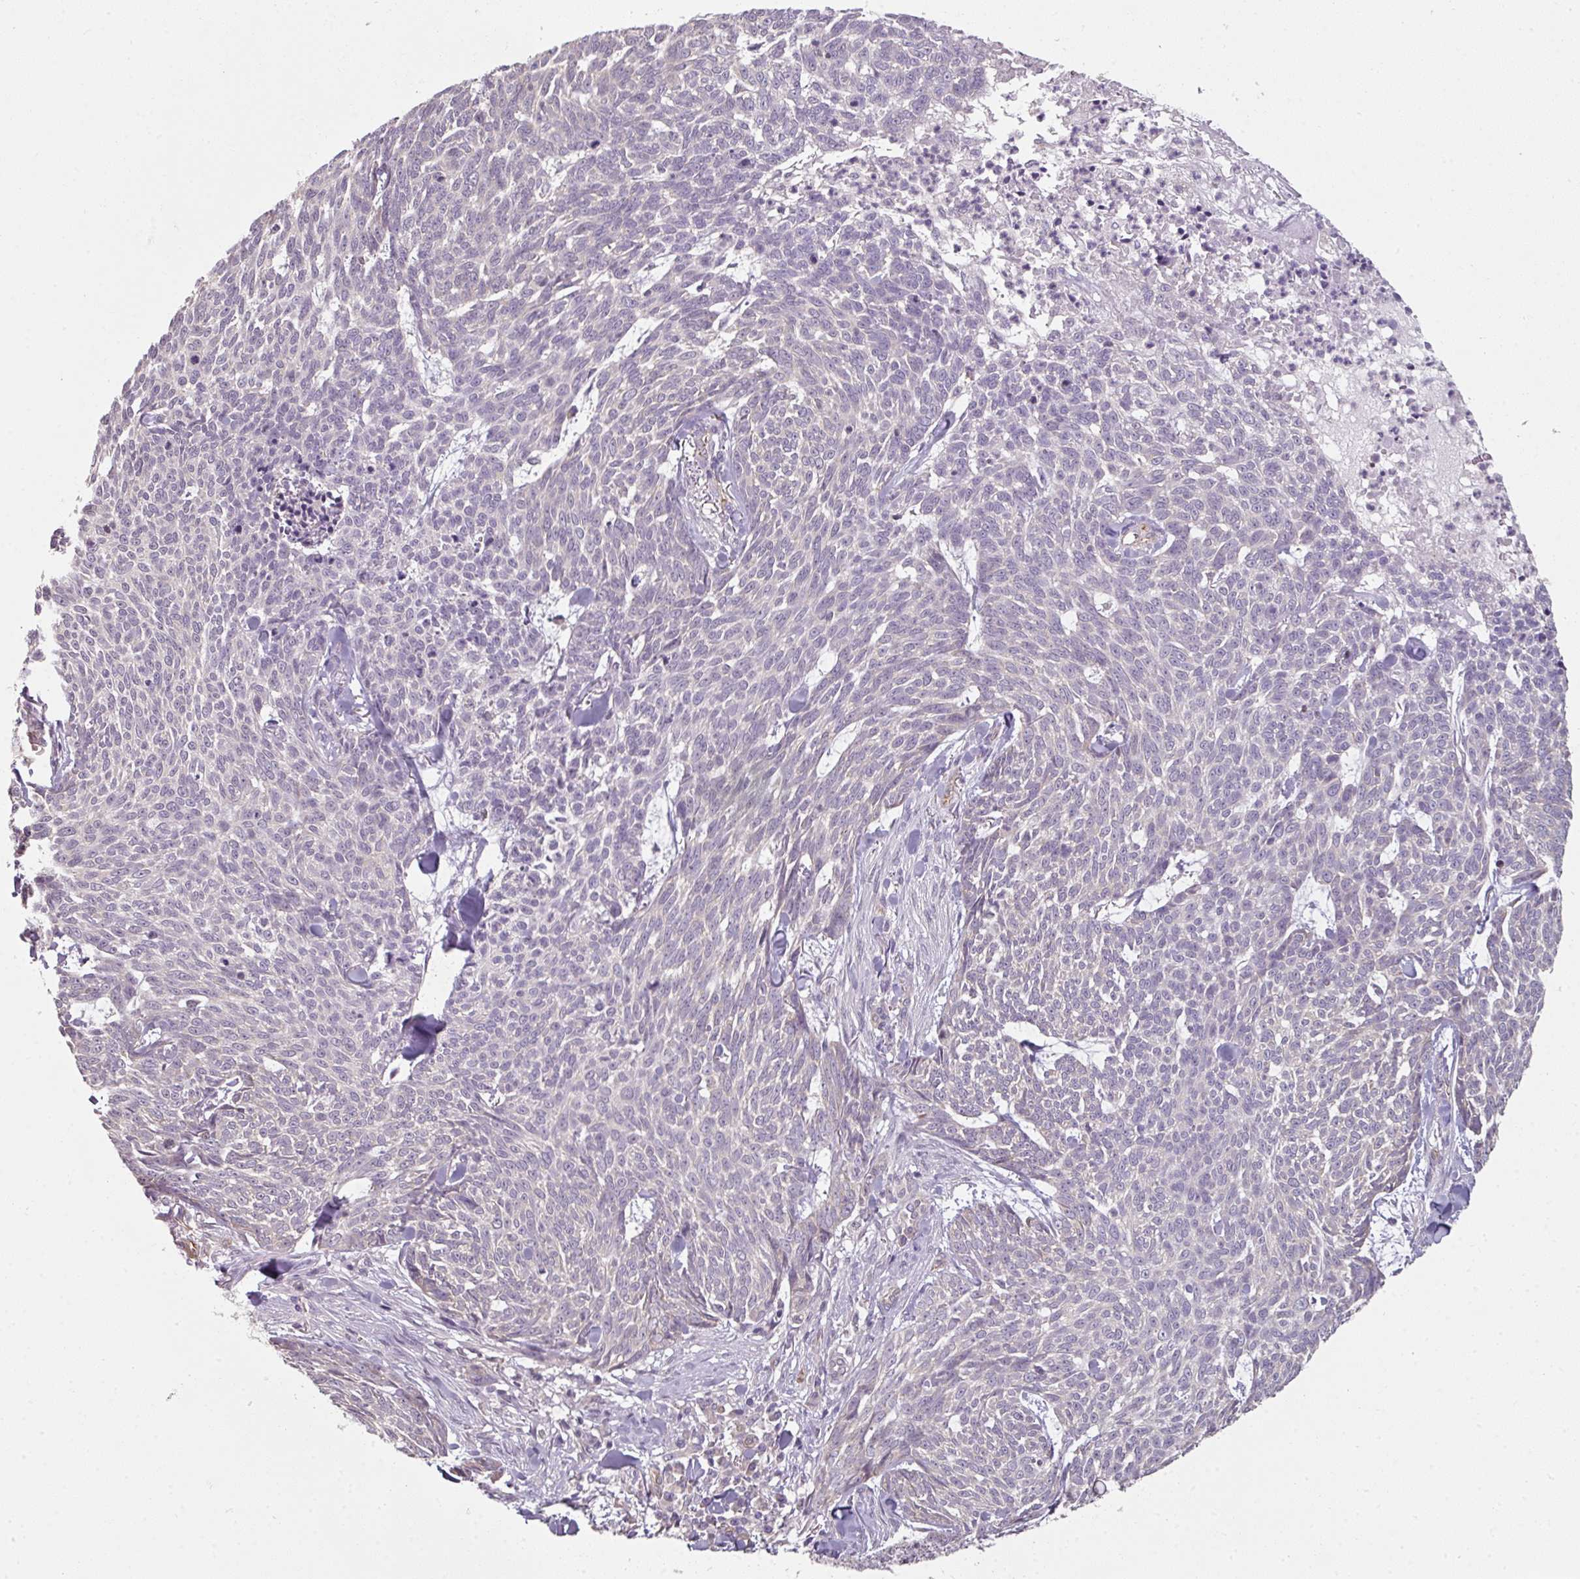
{"staining": {"intensity": "negative", "quantity": "none", "location": "none"}, "tissue": "skin cancer", "cell_type": "Tumor cells", "image_type": "cancer", "snomed": [{"axis": "morphology", "description": "Basal cell carcinoma"}, {"axis": "topography", "description": "Skin"}], "caption": "DAB immunohistochemical staining of human skin cancer (basal cell carcinoma) demonstrates no significant positivity in tumor cells. Brightfield microscopy of immunohistochemistry stained with DAB (3,3'-diaminobenzidine) (brown) and hematoxylin (blue), captured at high magnification.", "gene": "C19orf33", "patient": {"sex": "female", "age": 93}}